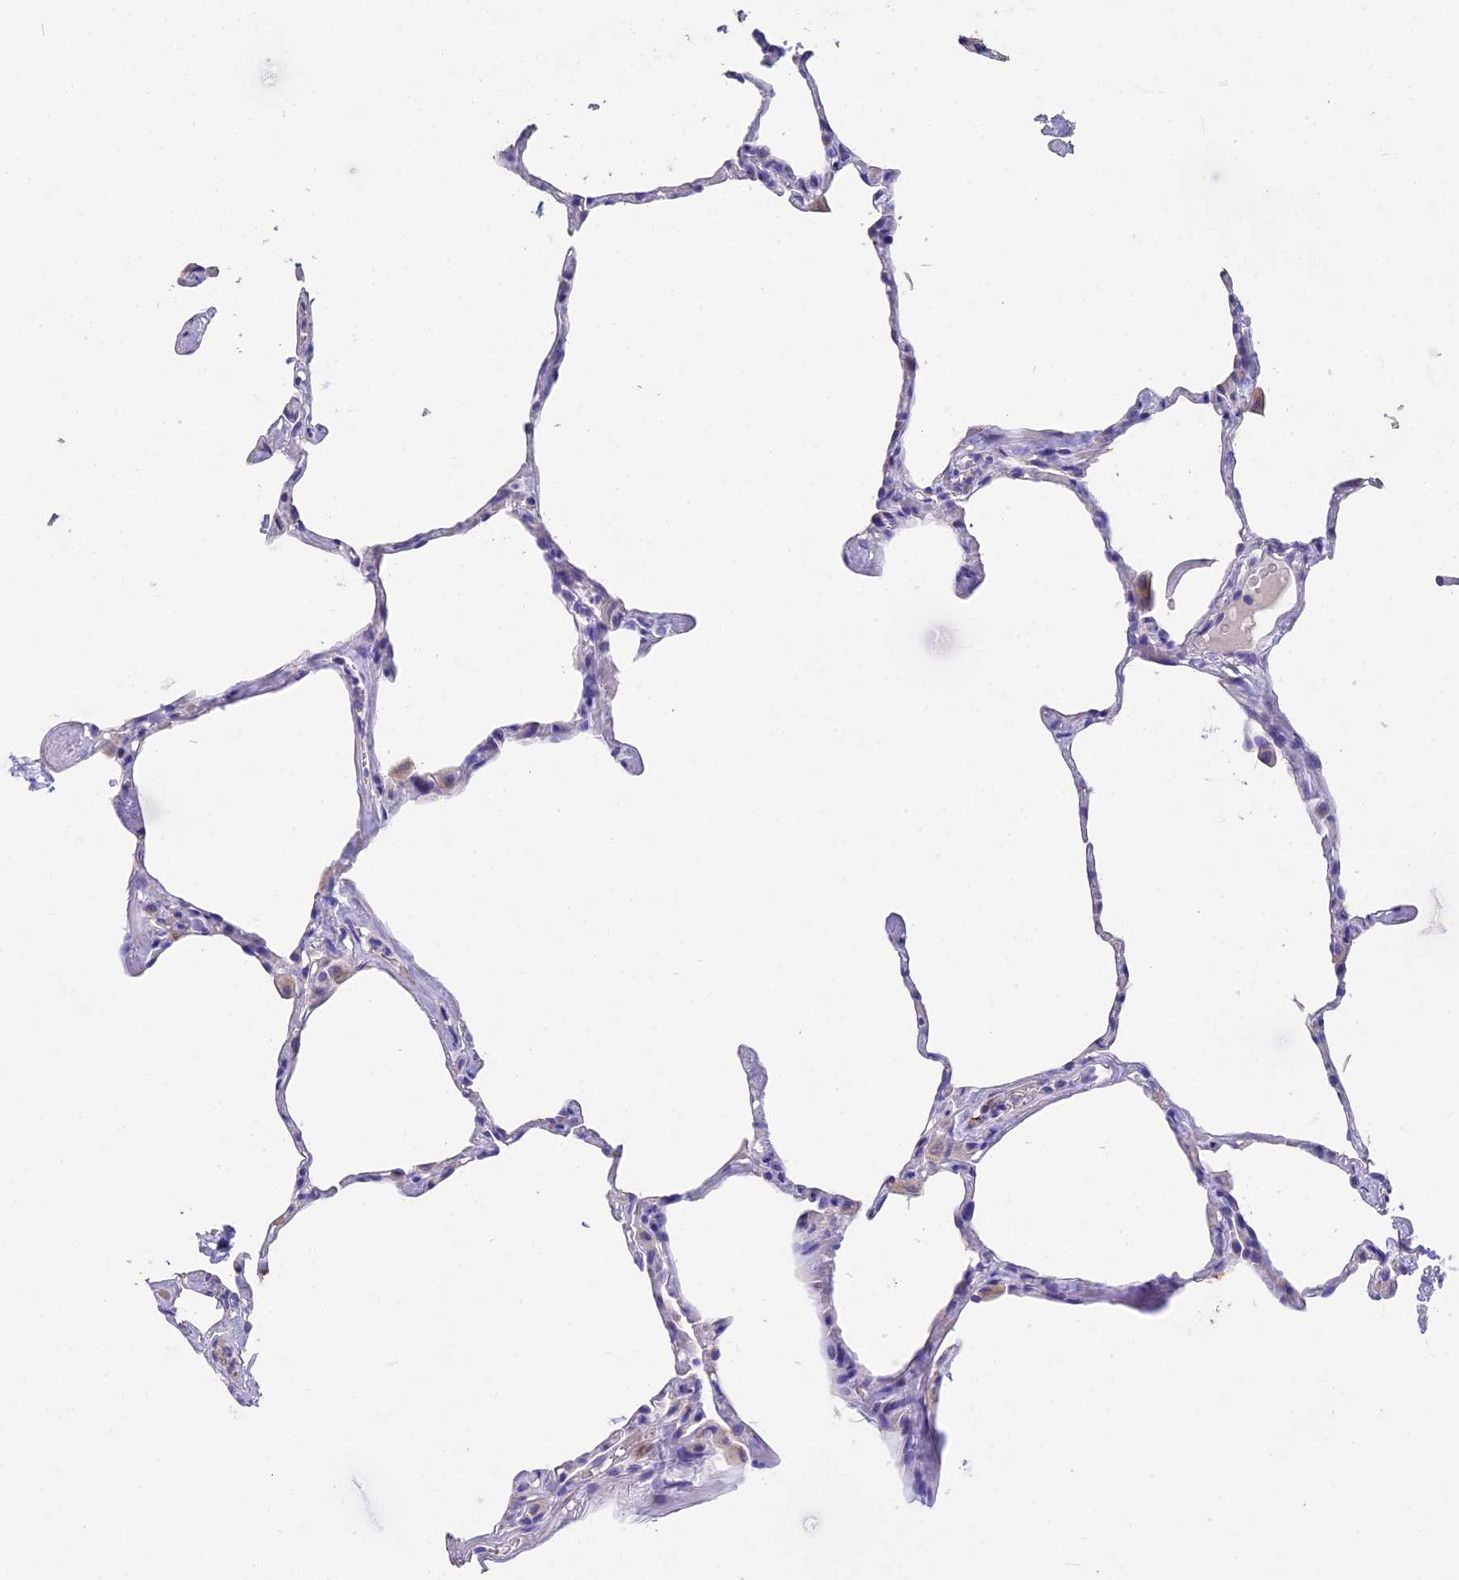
{"staining": {"intensity": "negative", "quantity": "none", "location": "none"}, "tissue": "lung", "cell_type": "Alveolar cells", "image_type": "normal", "snomed": [{"axis": "morphology", "description": "Normal tissue, NOS"}, {"axis": "topography", "description": "Lung"}], "caption": "IHC image of benign lung: human lung stained with DAB (3,3'-diaminobenzidine) reveals no significant protein expression in alveolar cells. The staining is performed using DAB brown chromogen with nuclei counter-stained in using hematoxylin.", "gene": "TNNC2", "patient": {"sex": "male", "age": 65}}